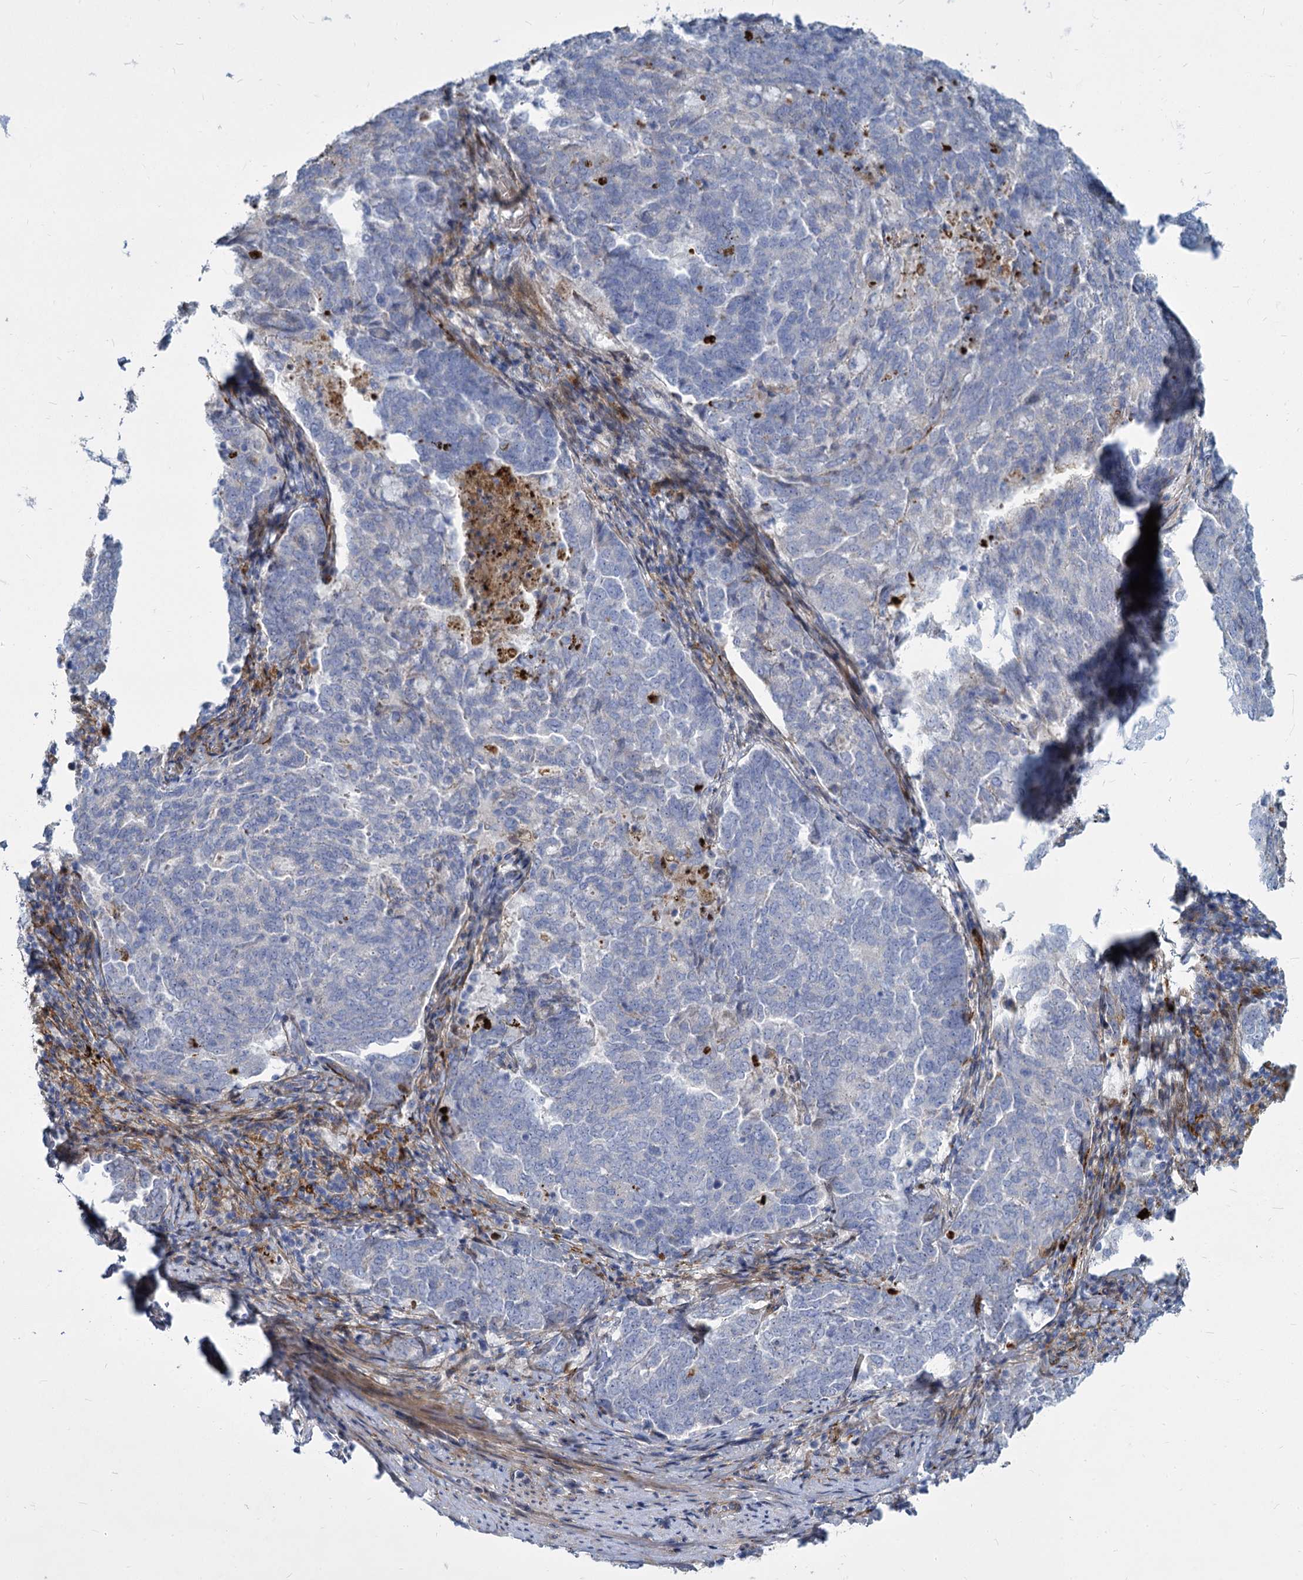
{"staining": {"intensity": "negative", "quantity": "none", "location": "none"}, "tissue": "endometrial cancer", "cell_type": "Tumor cells", "image_type": "cancer", "snomed": [{"axis": "morphology", "description": "Adenocarcinoma, NOS"}, {"axis": "topography", "description": "Endometrium"}], "caption": "Tumor cells are negative for protein expression in human adenocarcinoma (endometrial). (Brightfield microscopy of DAB (3,3'-diaminobenzidine) immunohistochemistry (IHC) at high magnification).", "gene": "TRIM77", "patient": {"sex": "female", "age": 80}}